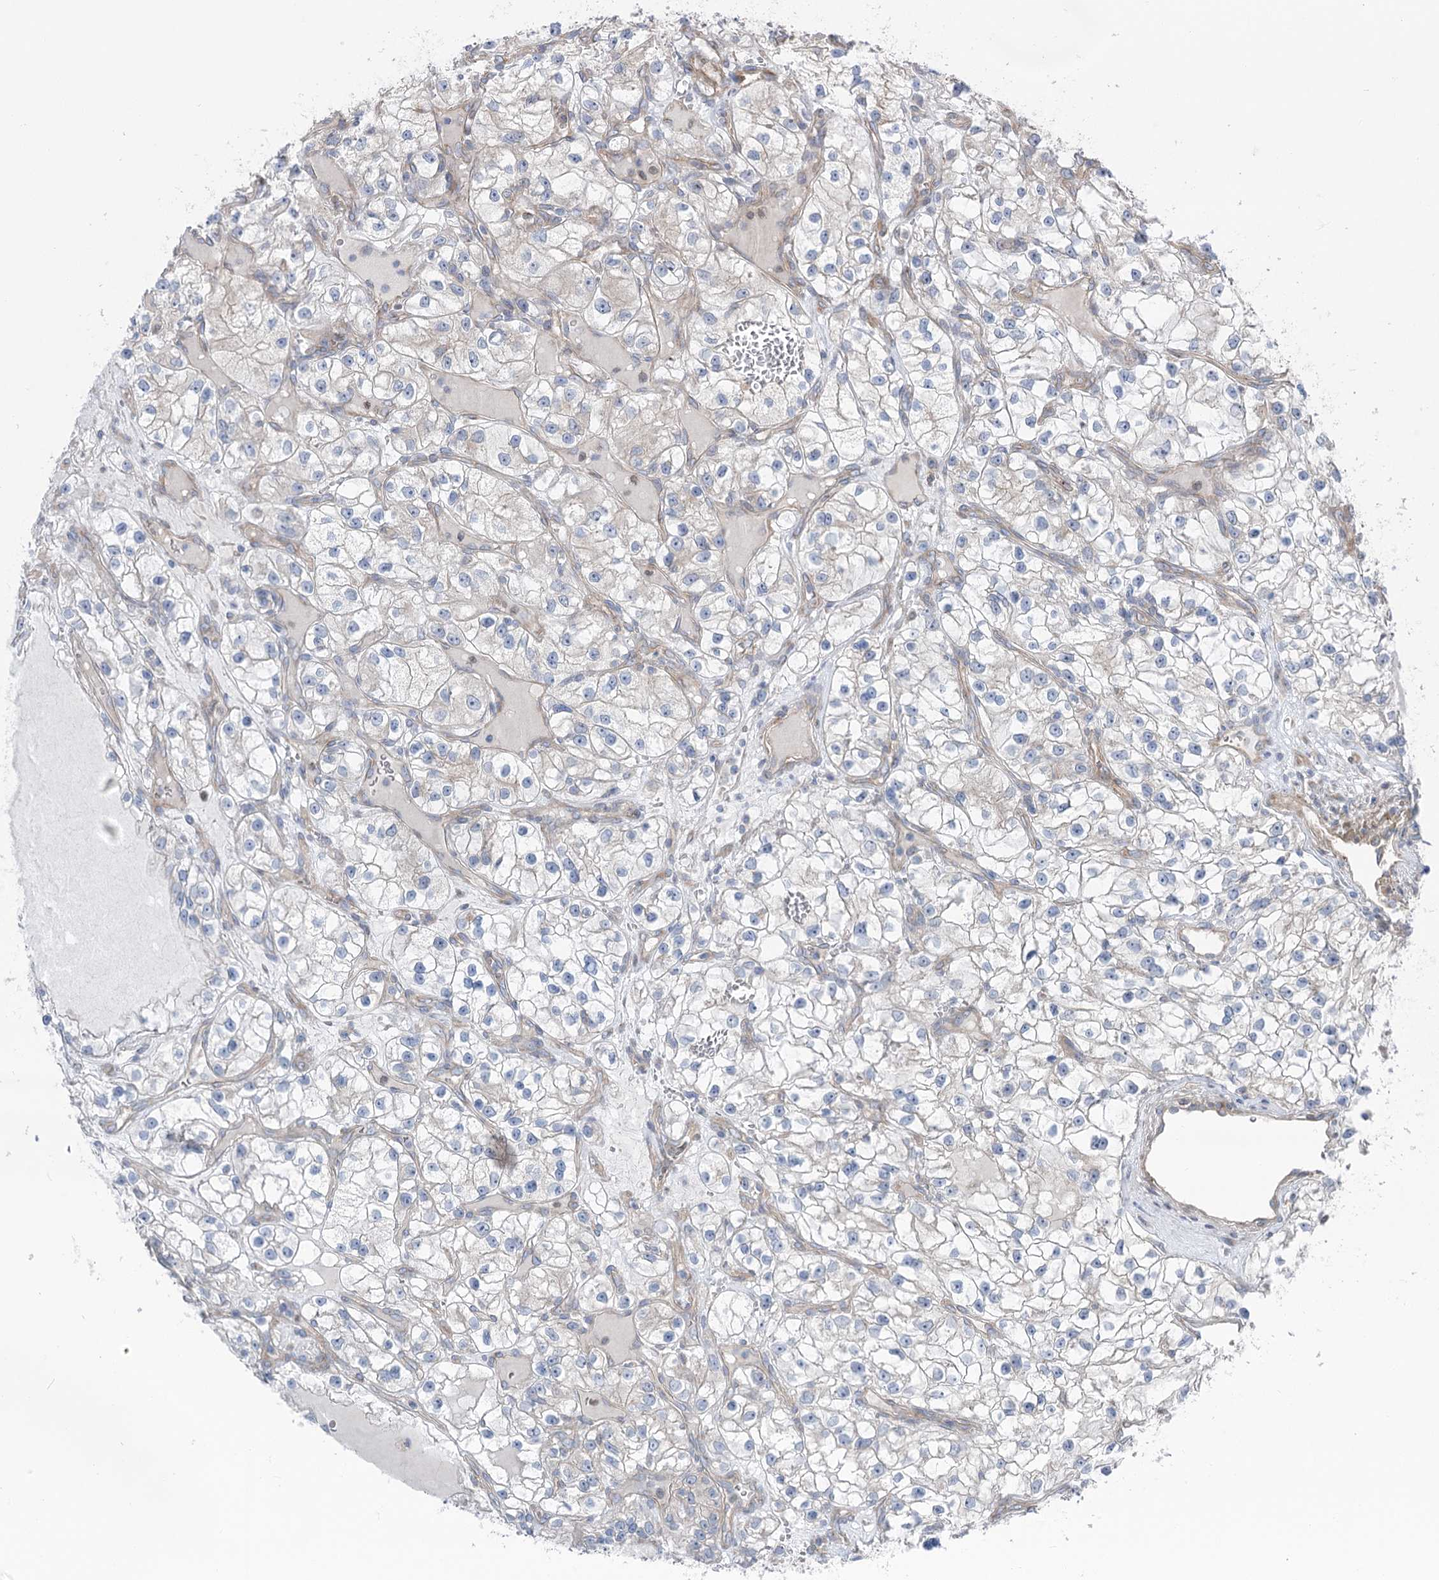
{"staining": {"intensity": "negative", "quantity": "none", "location": "none"}, "tissue": "renal cancer", "cell_type": "Tumor cells", "image_type": "cancer", "snomed": [{"axis": "morphology", "description": "Adenocarcinoma, NOS"}, {"axis": "topography", "description": "Kidney"}], "caption": "Tumor cells show no significant protein staining in renal cancer (adenocarcinoma).", "gene": "SCN11A", "patient": {"sex": "female", "age": 57}}